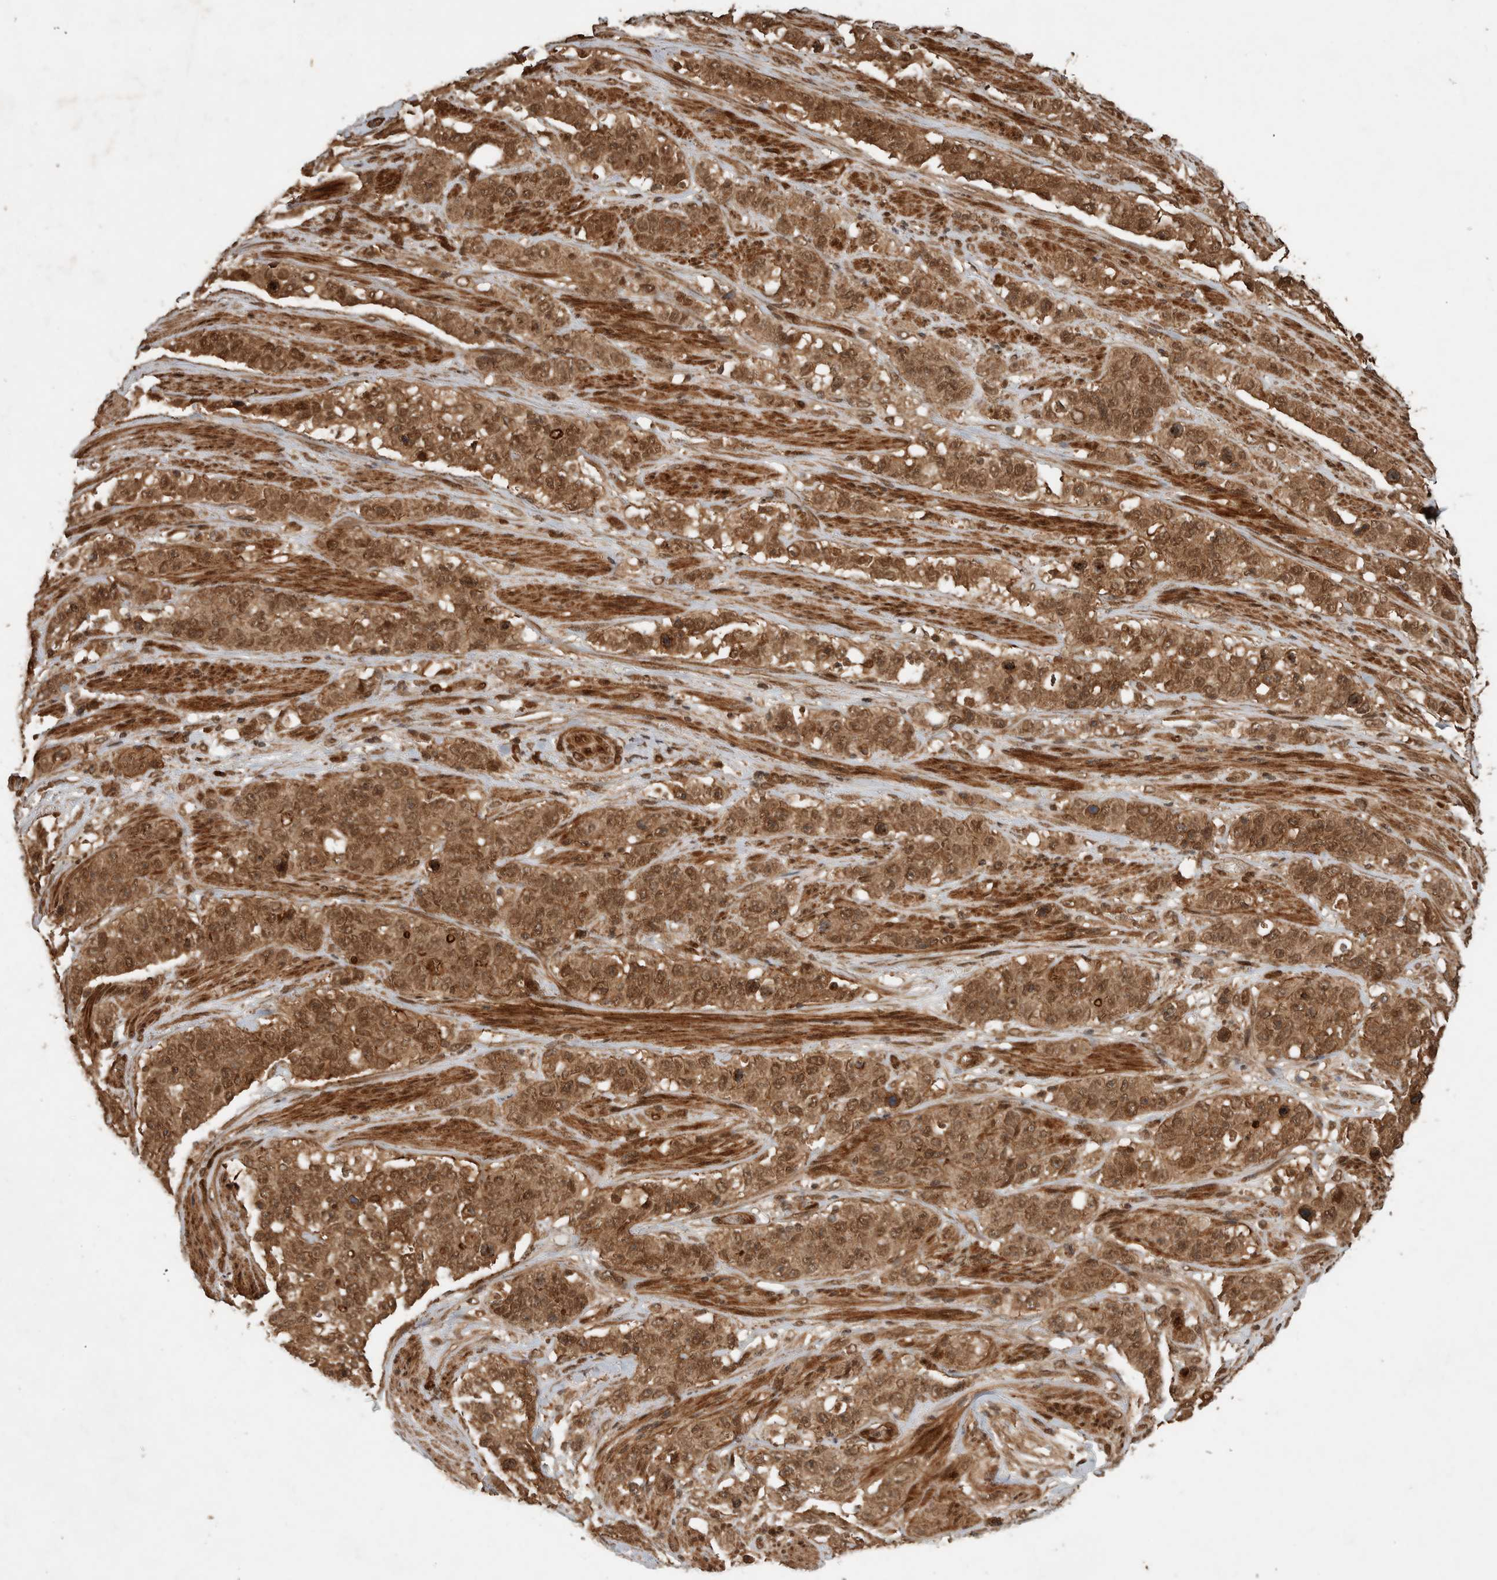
{"staining": {"intensity": "moderate", "quantity": ">75%", "location": "cytoplasmic/membranous,nuclear"}, "tissue": "stomach cancer", "cell_type": "Tumor cells", "image_type": "cancer", "snomed": [{"axis": "morphology", "description": "Adenocarcinoma, NOS"}, {"axis": "topography", "description": "Stomach"}], "caption": "Stomach cancer stained with immunohistochemistry displays moderate cytoplasmic/membranous and nuclear positivity in approximately >75% of tumor cells. Immunohistochemistry (ihc) stains the protein in brown and the nuclei are stained blue.", "gene": "CNTROB", "patient": {"sex": "male", "age": 48}}